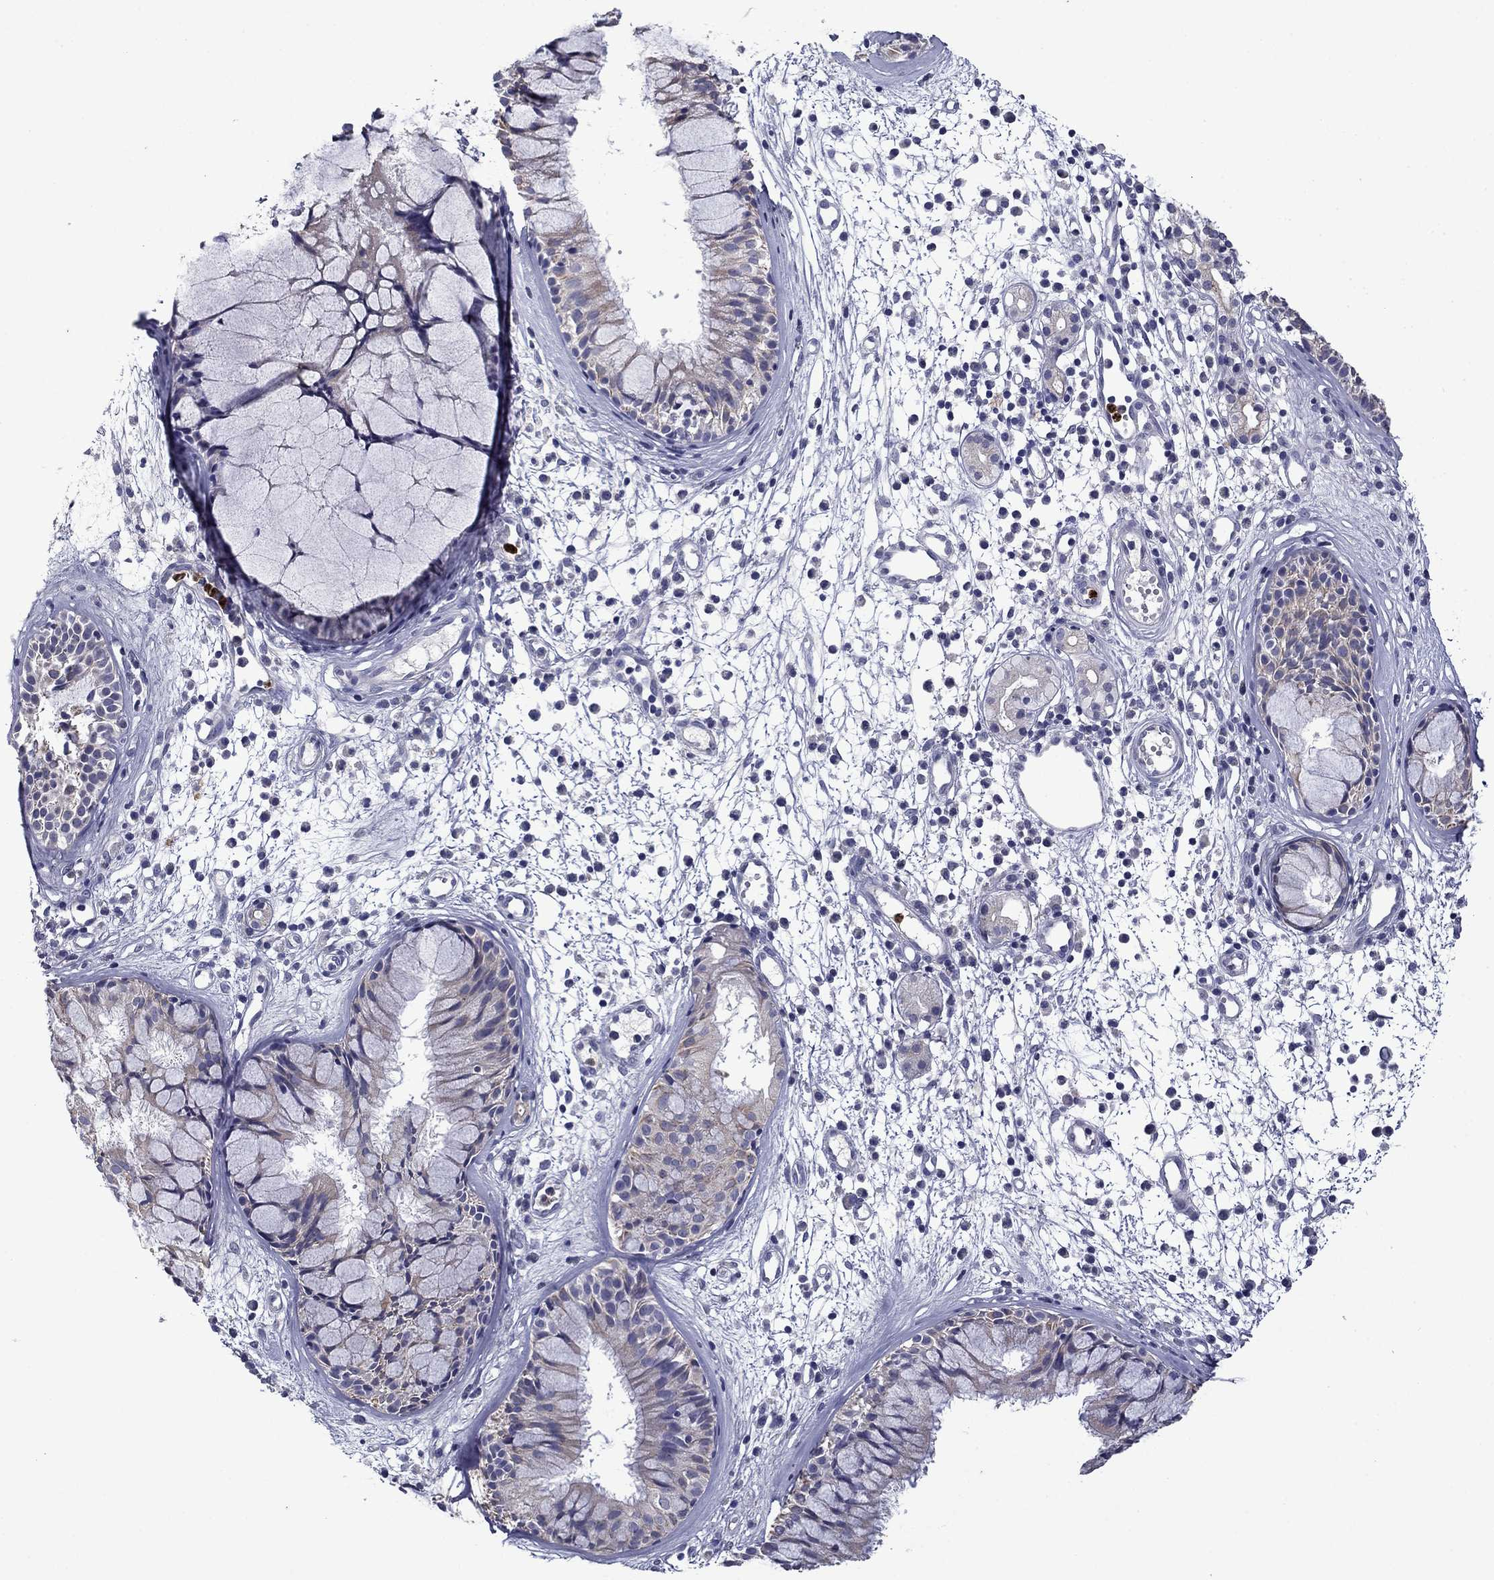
{"staining": {"intensity": "weak", "quantity": "<25%", "location": "cytoplasmic/membranous"}, "tissue": "nasopharynx", "cell_type": "Respiratory epithelial cells", "image_type": "normal", "snomed": [{"axis": "morphology", "description": "Normal tissue, NOS"}, {"axis": "topography", "description": "Nasopharynx"}], "caption": "Photomicrograph shows no significant protein staining in respiratory epithelial cells of benign nasopharynx.", "gene": "IRF5", "patient": {"sex": "male", "age": 77}}